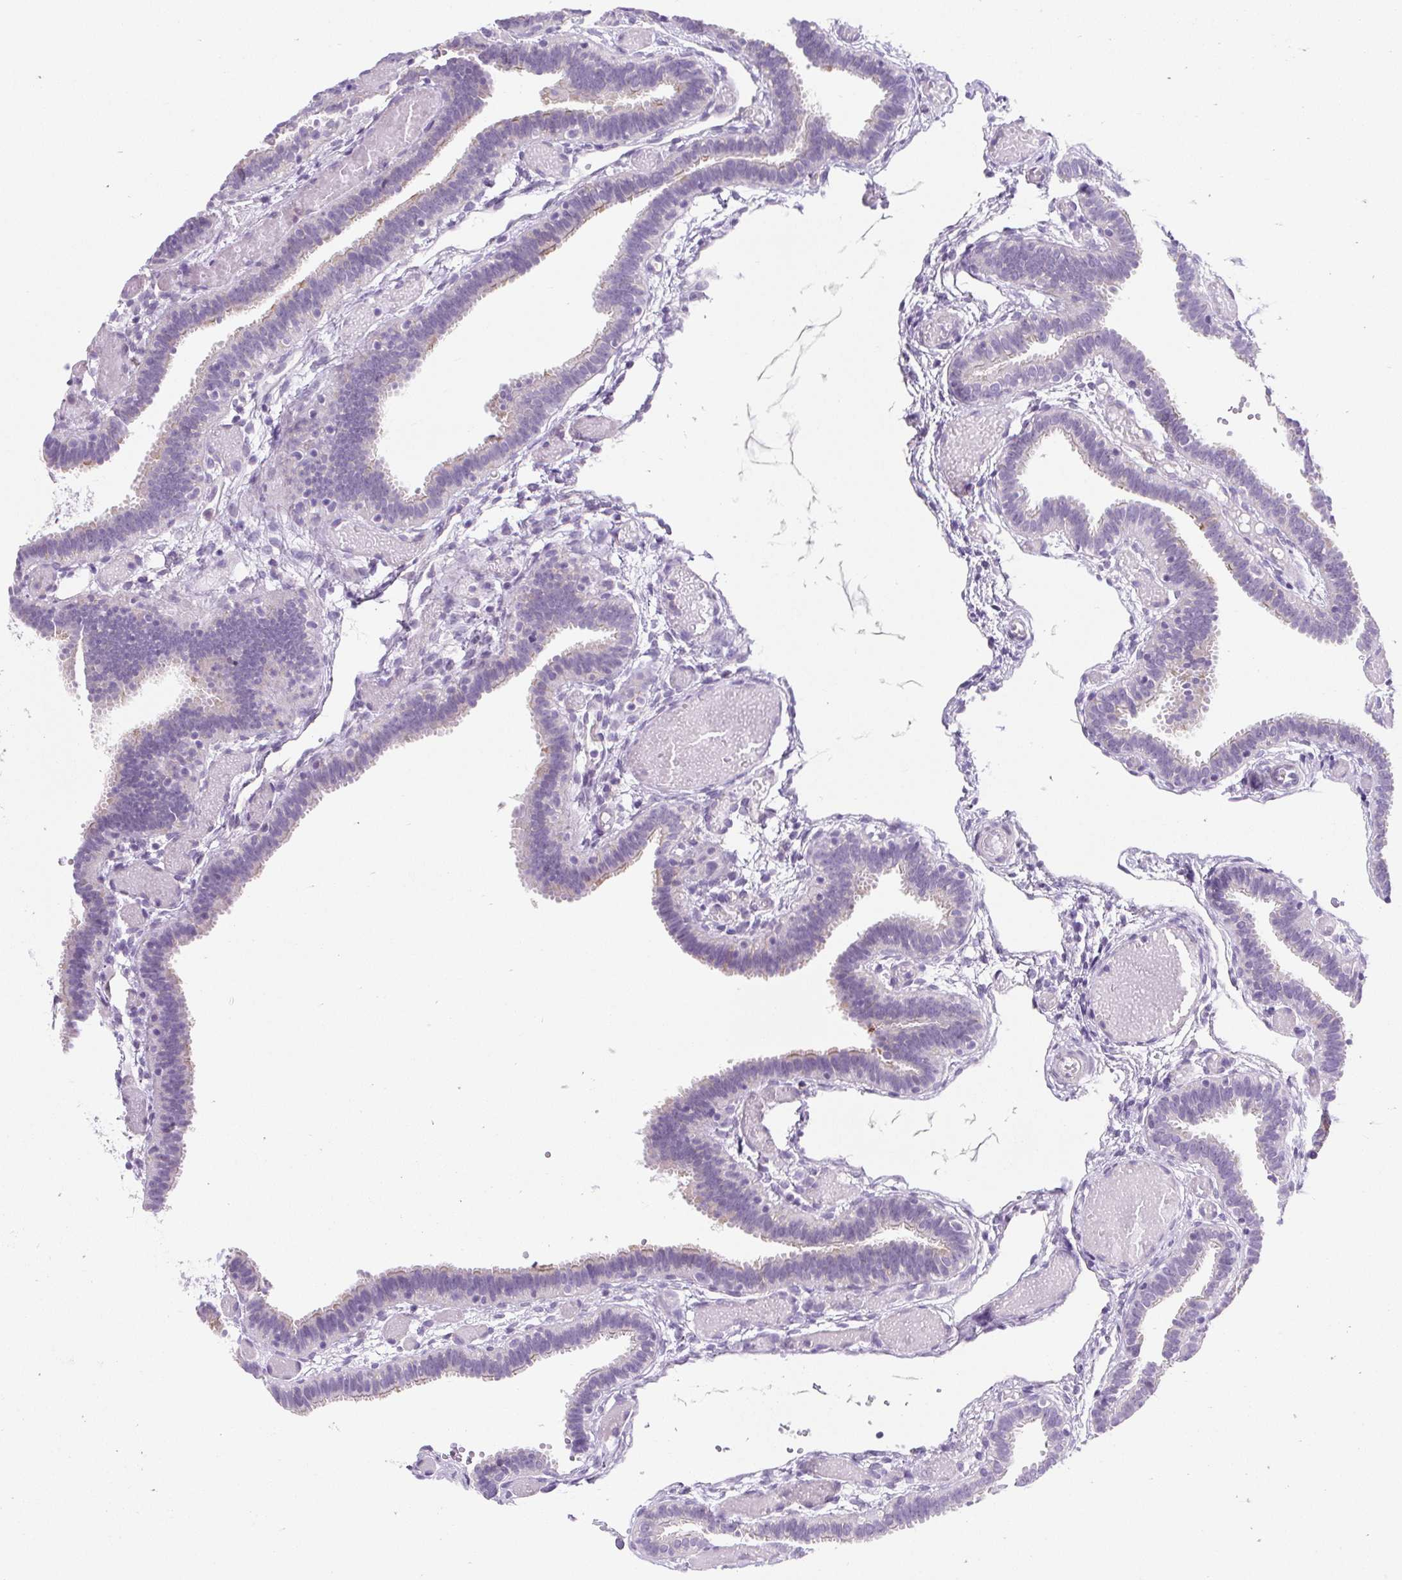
{"staining": {"intensity": "strong", "quantity": "<25%", "location": "cytoplasmic/membranous"}, "tissue": "fallopian tube", "cell_type": "Glandular cells", "image_type": "normal", "snomed": [{"axis": "morphology", "description": "Normal tissue, NOS"}, {"axis": "topography", "description": "Fallopian tube"}], "caption": "Glandular cells demonstrate medium levels of strong cytoplasmic/membranous expression in approximately <25% of cells in normal human fallopian tube. (DAB IHC, brown staining for protein, blue staining for nuclei).", "gene": "BCAS1", "patient": {"sex": "female", "age": 37}}